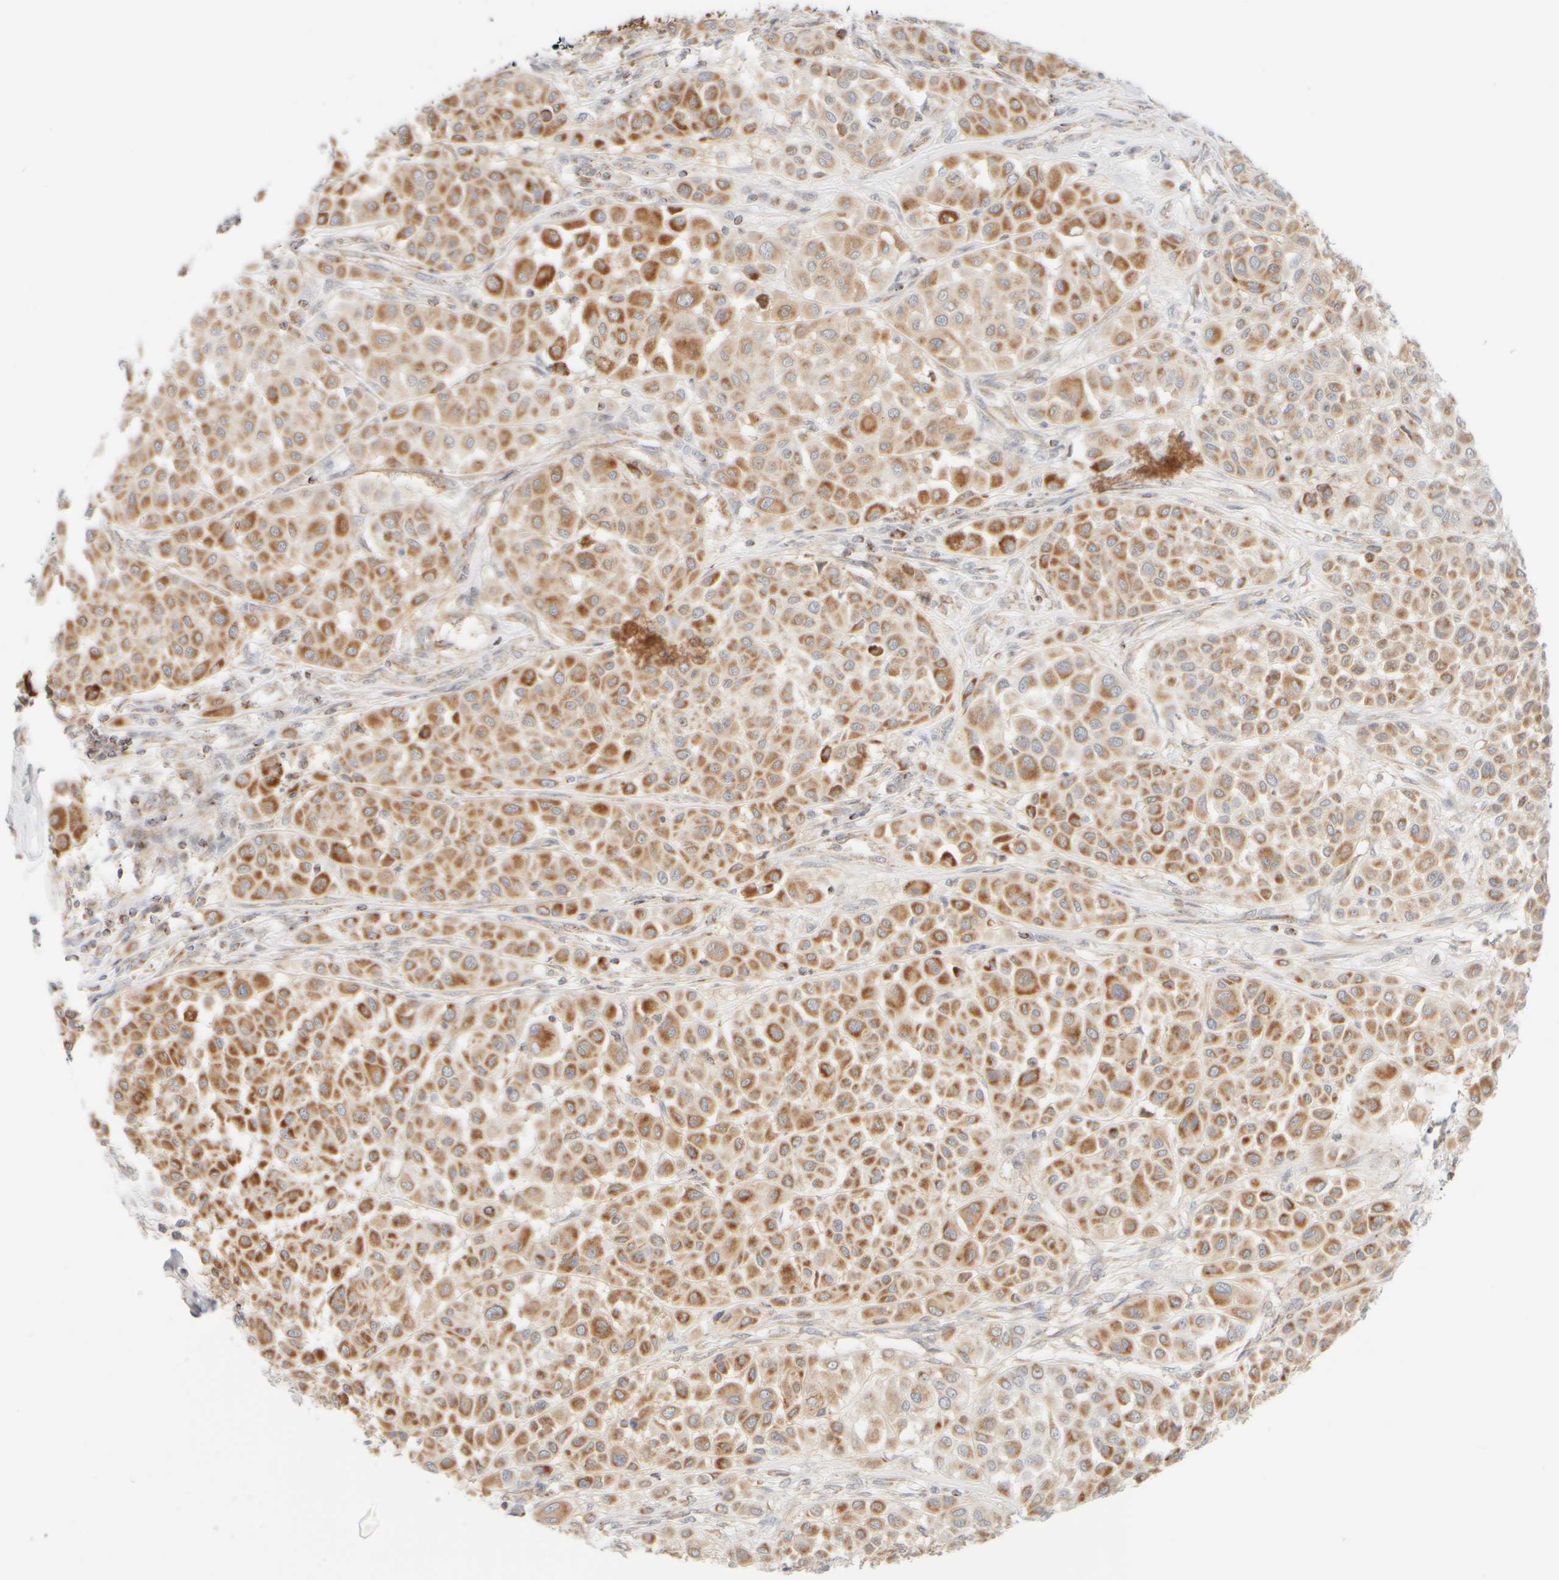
{"staining": {"intensity": "moderate", "quantity": ">75%", "location": "cytoplasmic/membranous"}, "tissue": "melanoma", "cell_type": "Tumor cells", "image_type": "cancer", "snomed": [{"axis": "morphology", "description": "Malignant melanoma, Metastatic site"}, {"axis": "topography", "description": "Soft tissue"}], "caption": "Melanoma stained with IHC shows moderate cytoplasmic/membranous expression in about >75% of tumor cells.", "gene": "PPM1K", "patient": {"sex": "male", "age": 41}}